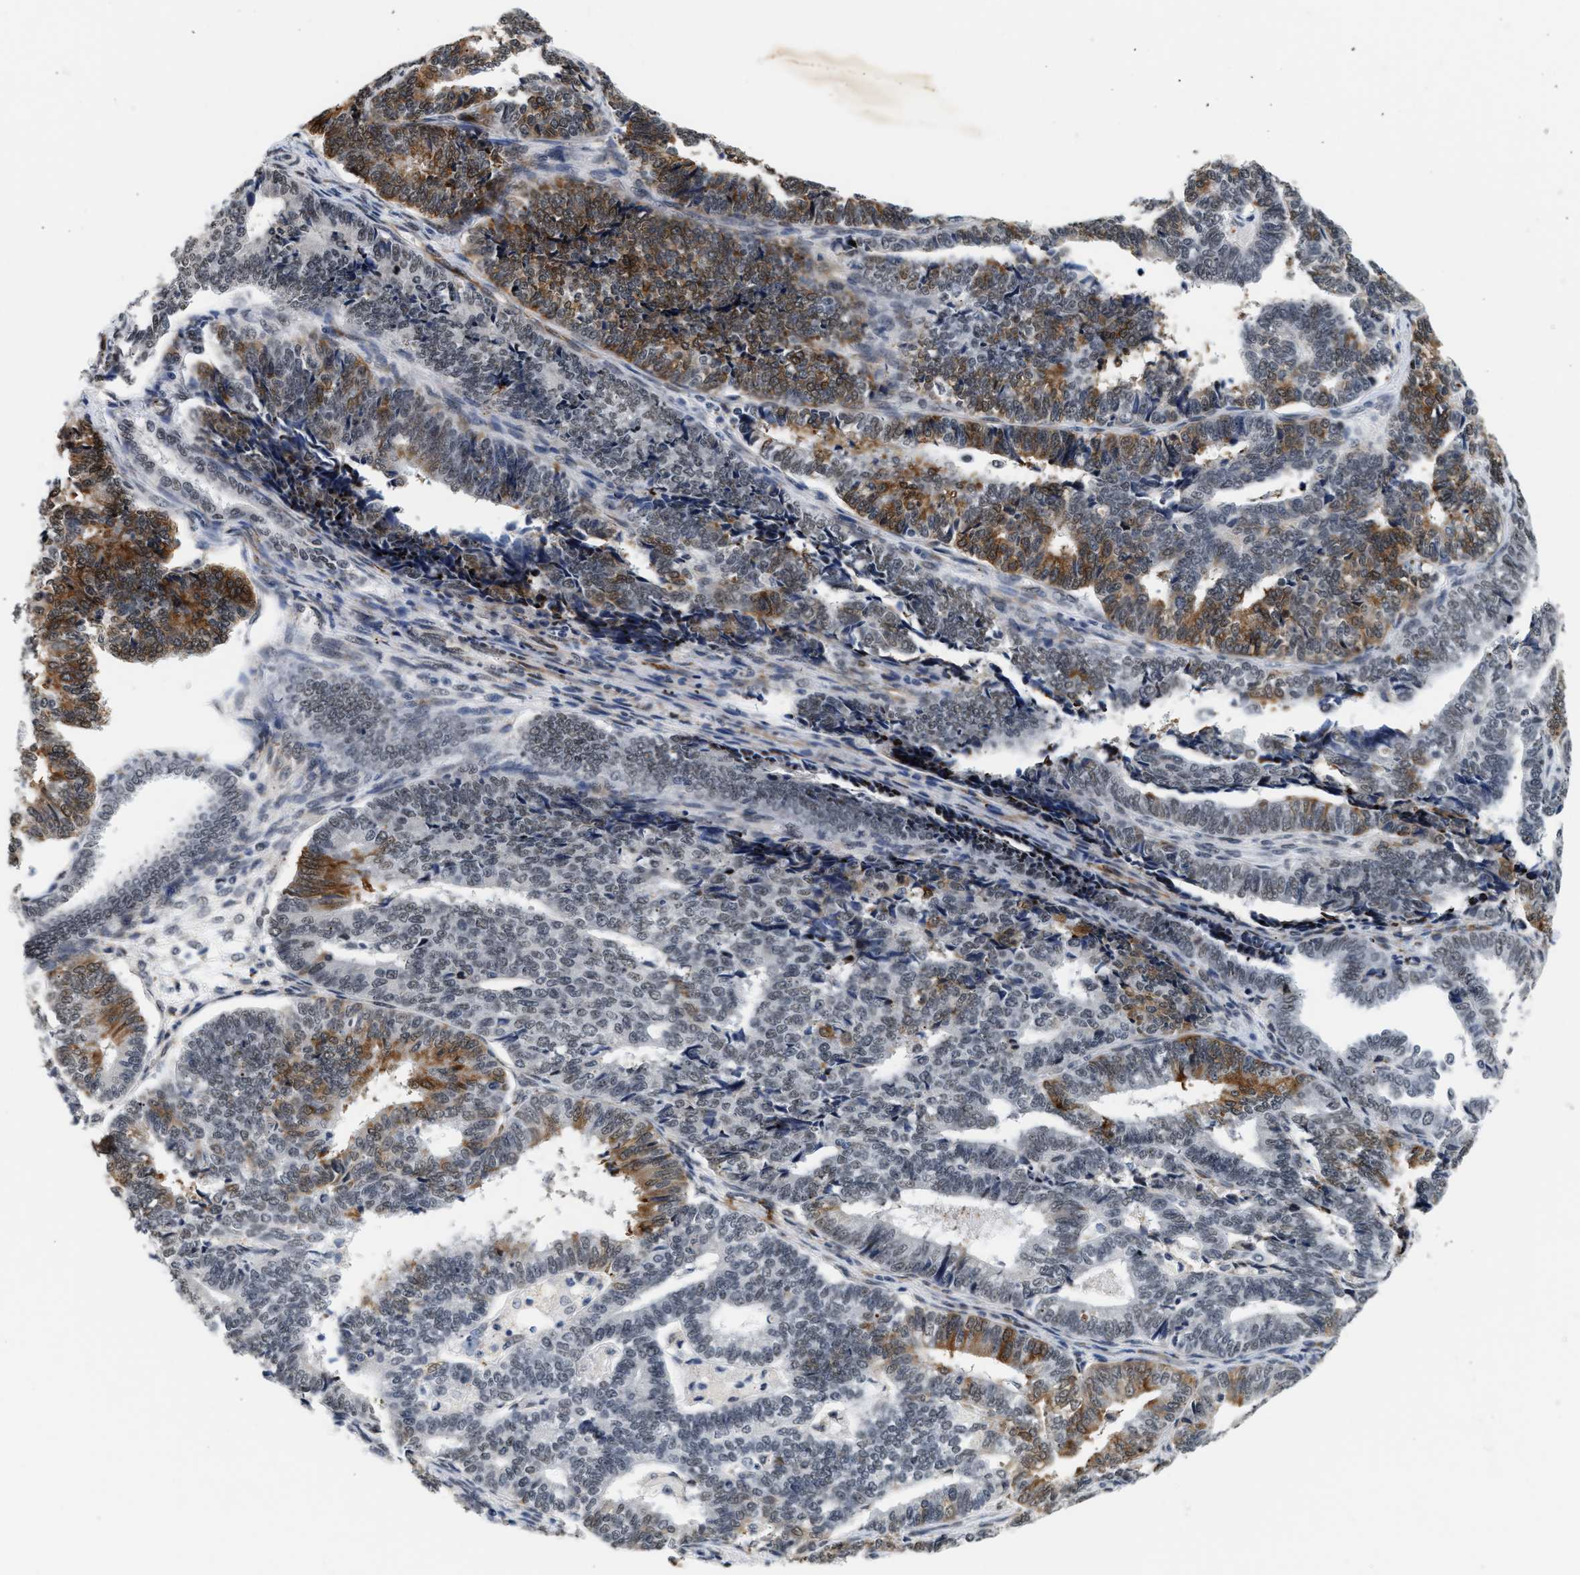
{"staining": {"intensity": "moderate", "quantity": "25%-75%", "location": "cytoplasmic/membranous"}, "tissue": "endometrial cancer", "cell_type": "Tumor cells", "image_type": "cancer", "snomed": [{"axis": "morphology", "description": "Adenocarcinoma, NOS"}, {"axis": "topography", "description": "Endometrium"}], "caption": "Immunohistochemical staining of human endometrial adenocarcinoma exhibits moderate cytoplasmic/membranous protein staining in about 25%-75% of tumor cells.", "gene": "THOC1", "patient": {"sex": "female", "age": 70}}